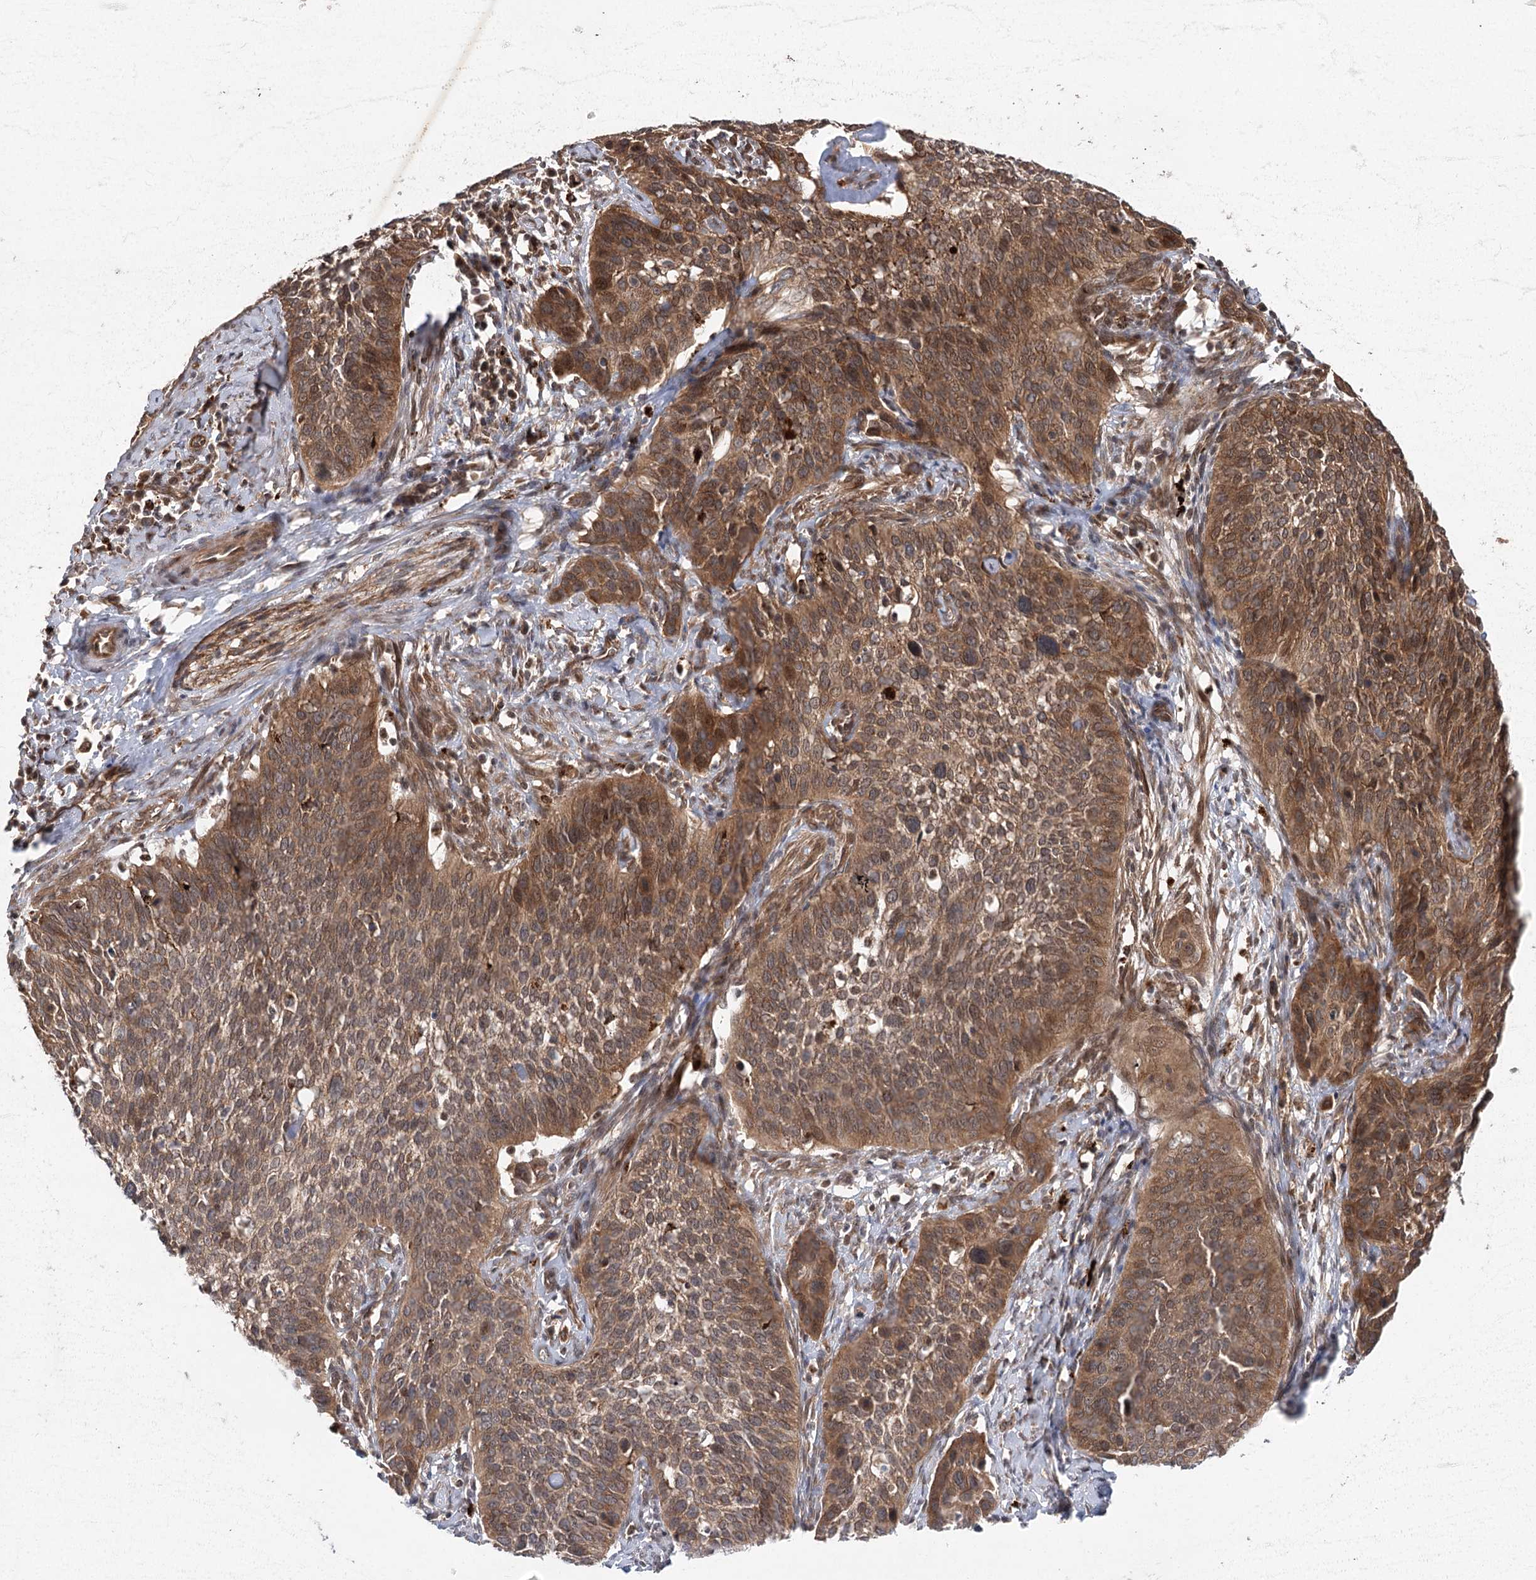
{"staining": {"intensity": "strong", "quantity": ">75%", "location": "cytoplasmic/membranous"}, "tissue": "cervical cancer", "cell_type": "Tumor cells", "image_type": "cancer", "snomed": [{"axis": "morphology", "description": "Squamous cell carcinoma, NOS"}, {"axis": "topography", "description": "Cervix"}], "caption": "Cervical cancer (squamous cell carcinoma) stained with immunohistochemistry (IHC) exhibits strong cytoplasmic/membranous expression in about >75% of tumor cells.", "gene": "METTL24", "patient": {"sex": "female", "age": 34}}